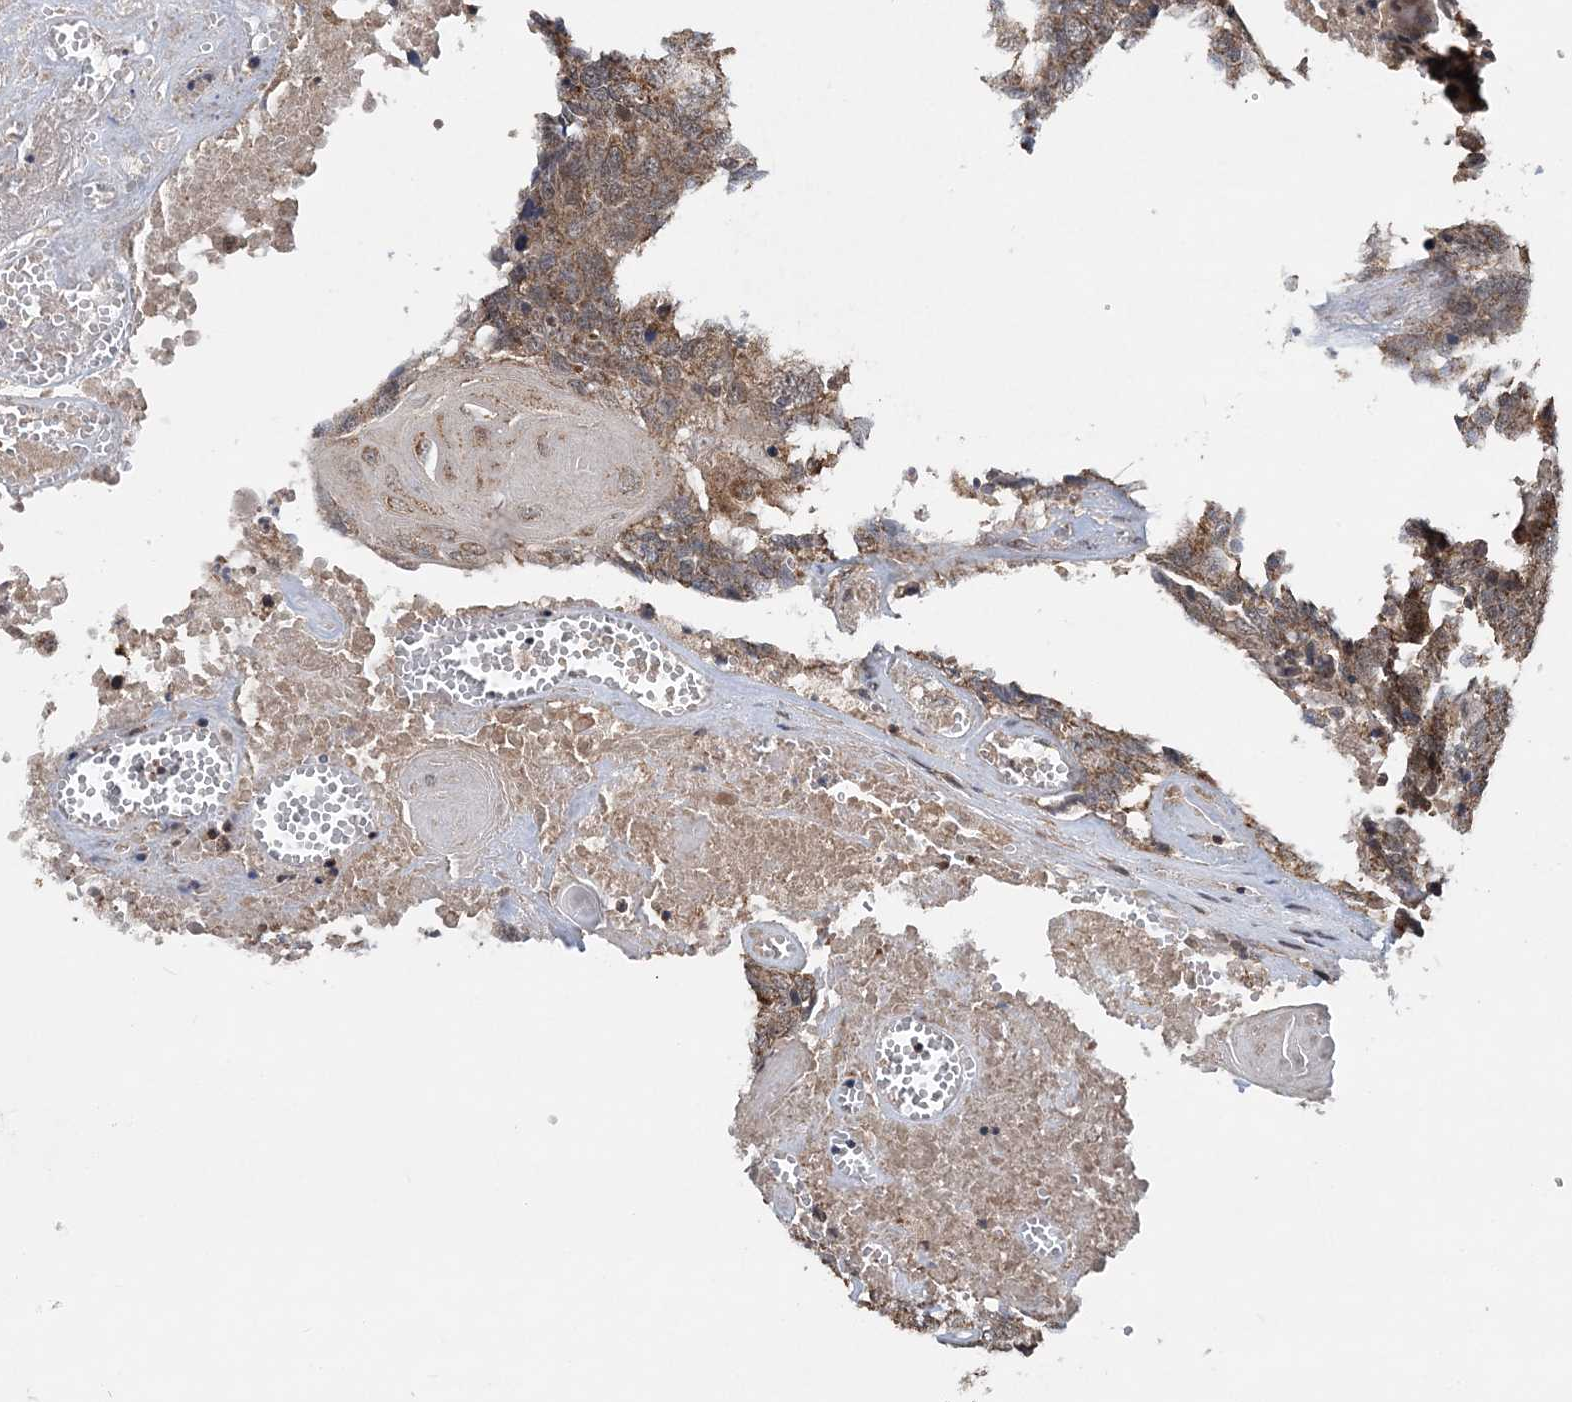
{"staining": {"intensity": "moderate", "quantity": ">75%", "location": "cytoplasmic/membranous"}, "tissue": "head and neck cancer", "cell_type": "Tumor cells", "image_type": "cancer", "snomed": [{"axis": "morphology", "description": "Squamous cell carcinoma, NOS"}, {"axis": "topography", "description": "Head-Neck"}], "caption": "Immunohistochemical staining of head and neck cancer (squamous cell carcinoma) reveals moderate cytoplasmic/membranous protein positivity in approximately >75% of tumor cells. Using DAB (3,3'-diaminobenzidine) (brown) and hematoxylin (blue) stains, captured at high magnification using brightfield microscopy.", "gene": "PCBP1", "patient": {"sex": "male", "age": 66}}